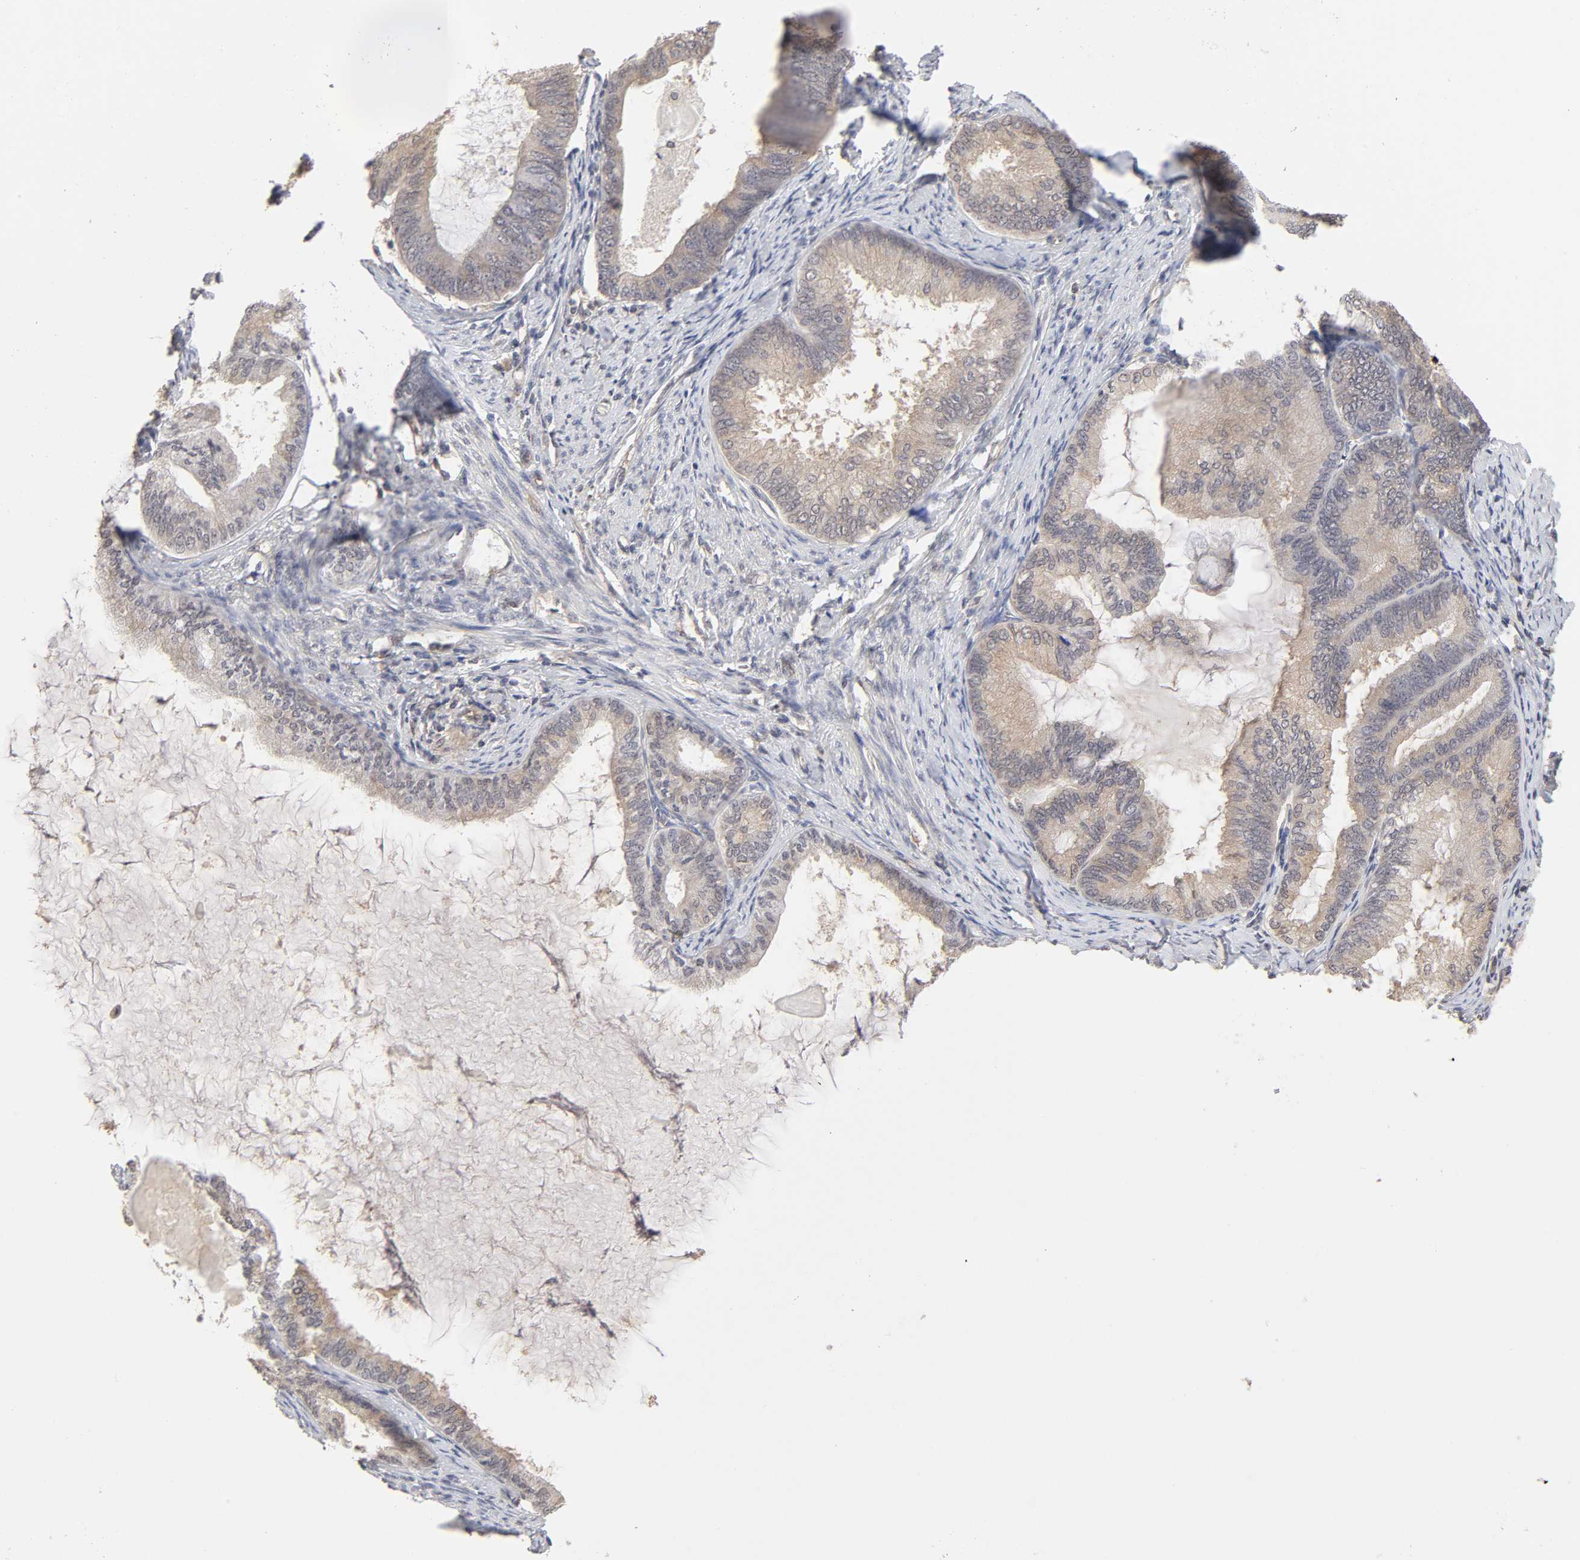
{"staining": {"intensity": "weak", "quantity": "25%-75%", "location": "cytoplasmic/membranous"}, "tissue": "endometrial cancer", "cell_type": "Tumor cells", "image_type": "cancer", "snomed": [{"axis": "morphology", "description": "Adenocarcinoma, NOS"}, {"axis": "topography", "description": "Endometrium"}], "caption": "Adenocarcinoma (endometrial) was stained to show a protein in brown. There is low levels of weak cytoplasmic/membranous expression in about 25%-75% of tumor cells. (Brightfield microscopy of DAB IHC at high magnification).", "gene": "MAPK1", "patient": {"sex": "female", "age": 86}}